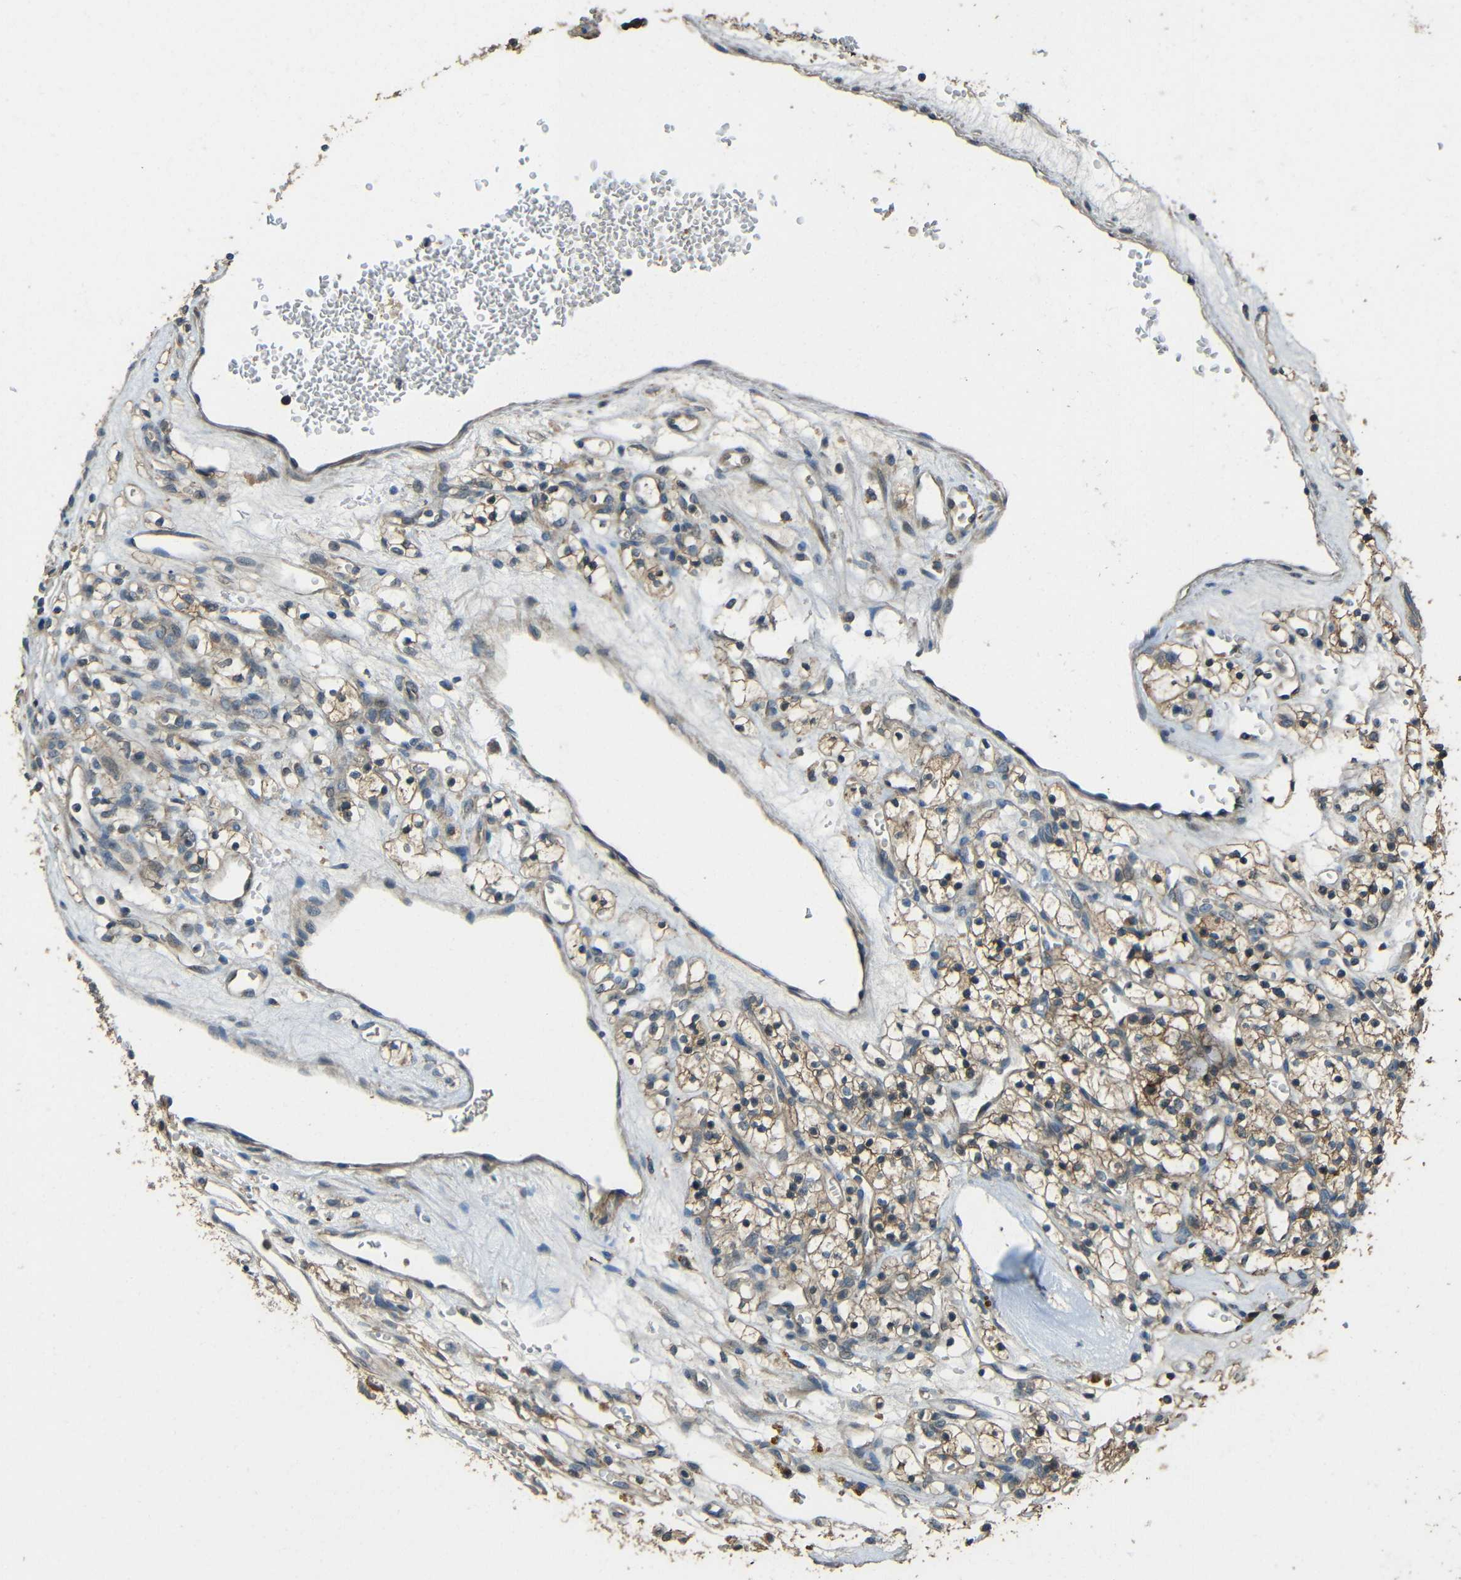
{"staining": {"intensity": "moderate", "quantity": ">75%", "location": "cytoplasmic/membranous"}, "tissue": "renal cancer", "cell_type": "Tumor cells", "image_type": "cancer", "snomed": [{"axis": "morphology", "description": "Adenocarcinoma, NOS"}, {"axis": "topography", "description": "Kidney"}], "caption": "Adenocarcinoma (renal) tissue demonstrates moderate cytoplasmic/membranous positivity in about >75% of tumor cells", "gene": "ACACA", "patient": {"sex": "female", "age": 57}}